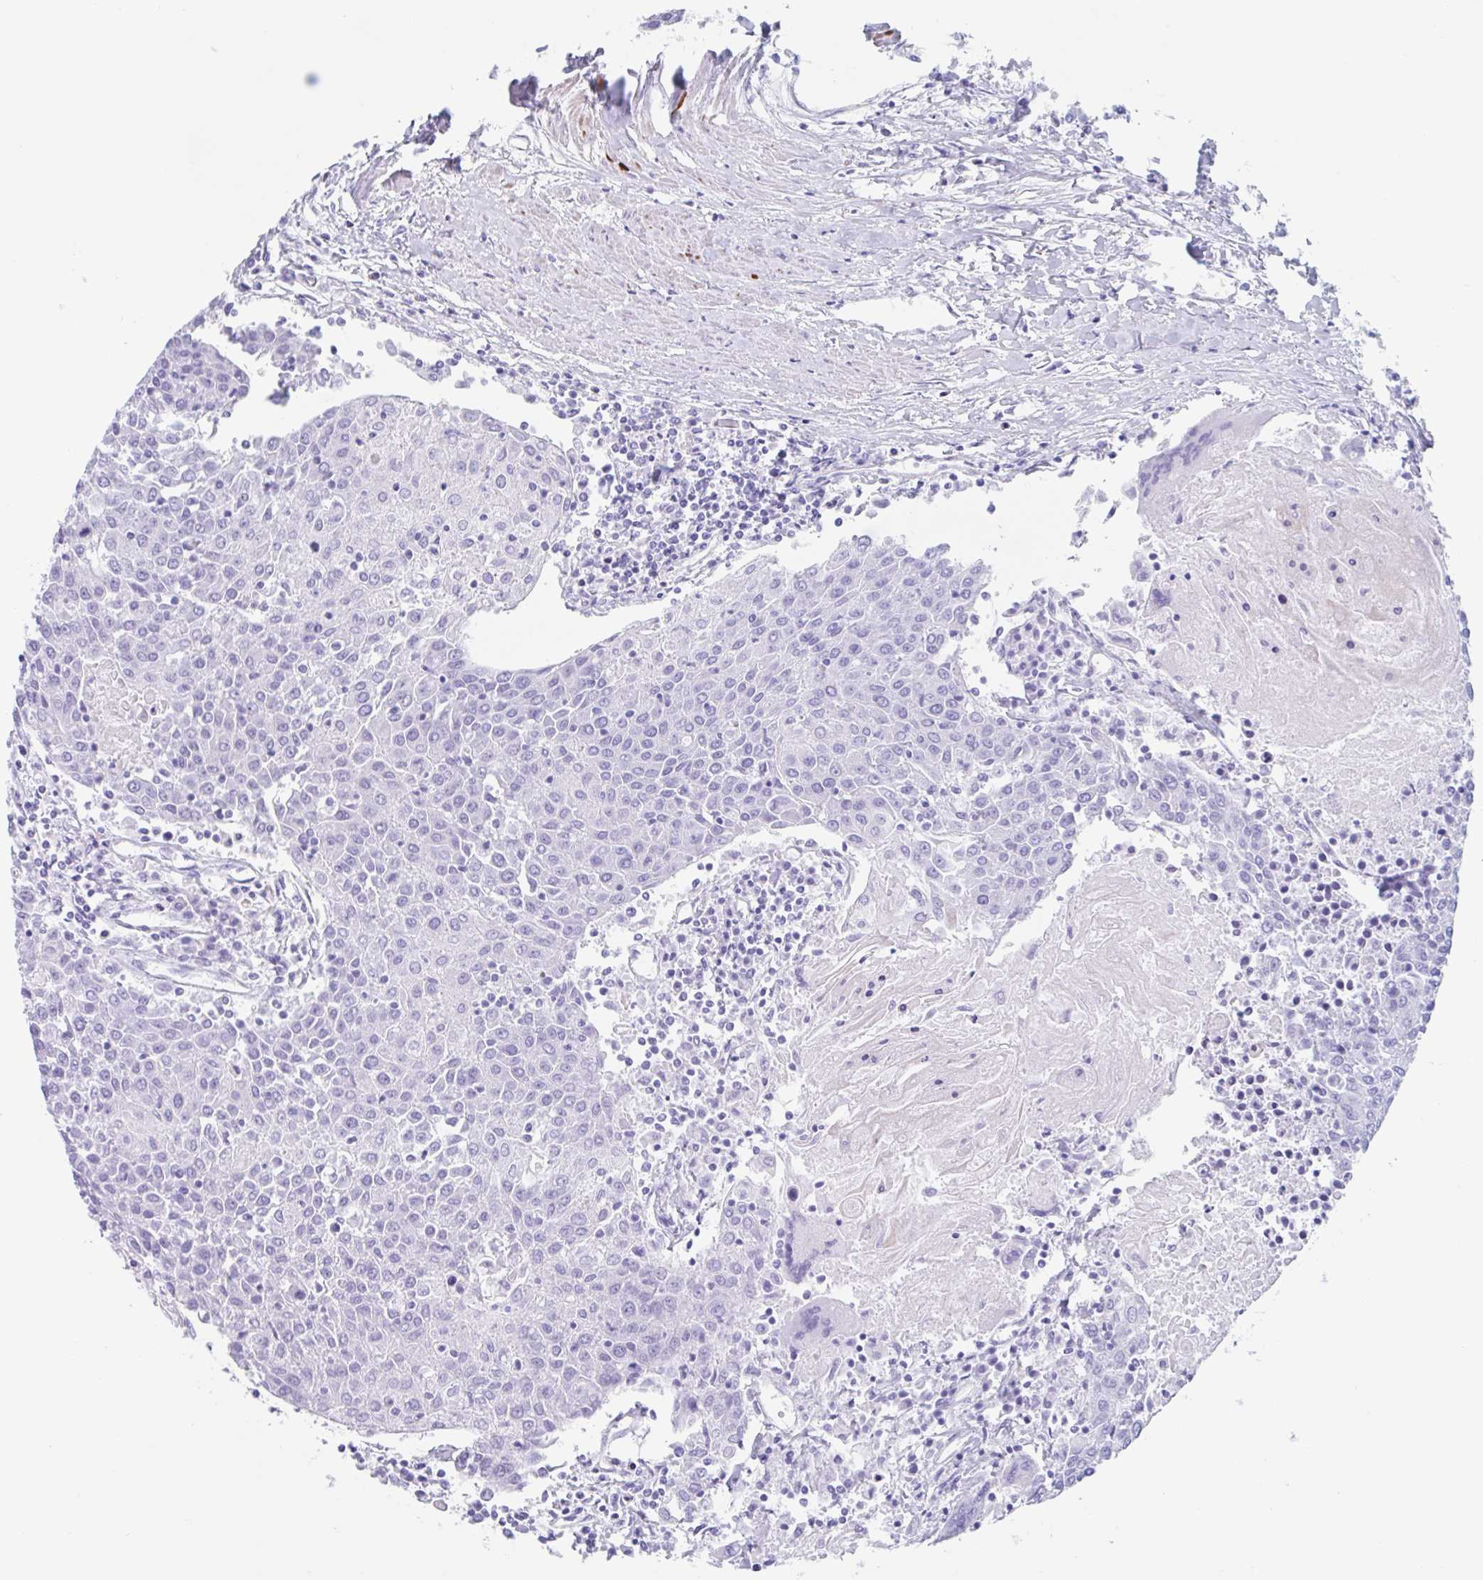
{"staining": {"intensity": "negative", "quantity": "none", "location": "none"}, "tissue": "urothelial cancer", "cell_type": "Tumor cells", "image_type": "cancer", "snomed": [{"axis": "morphology", "description": "Urothelial carcinoma, High grade"}, {"axis": "topography", "description": "Urinary bladder"}], "caption": "High magnification brightfield microscopy of urothelial cancer stained with DAB (3,3'-diaminobenzidine) (brown) and counterstained with hematoxylin (blue): tumor cells show no significant positivity.", "gene": "CPTP", "patient": {"sex": "female", "age": 85}}